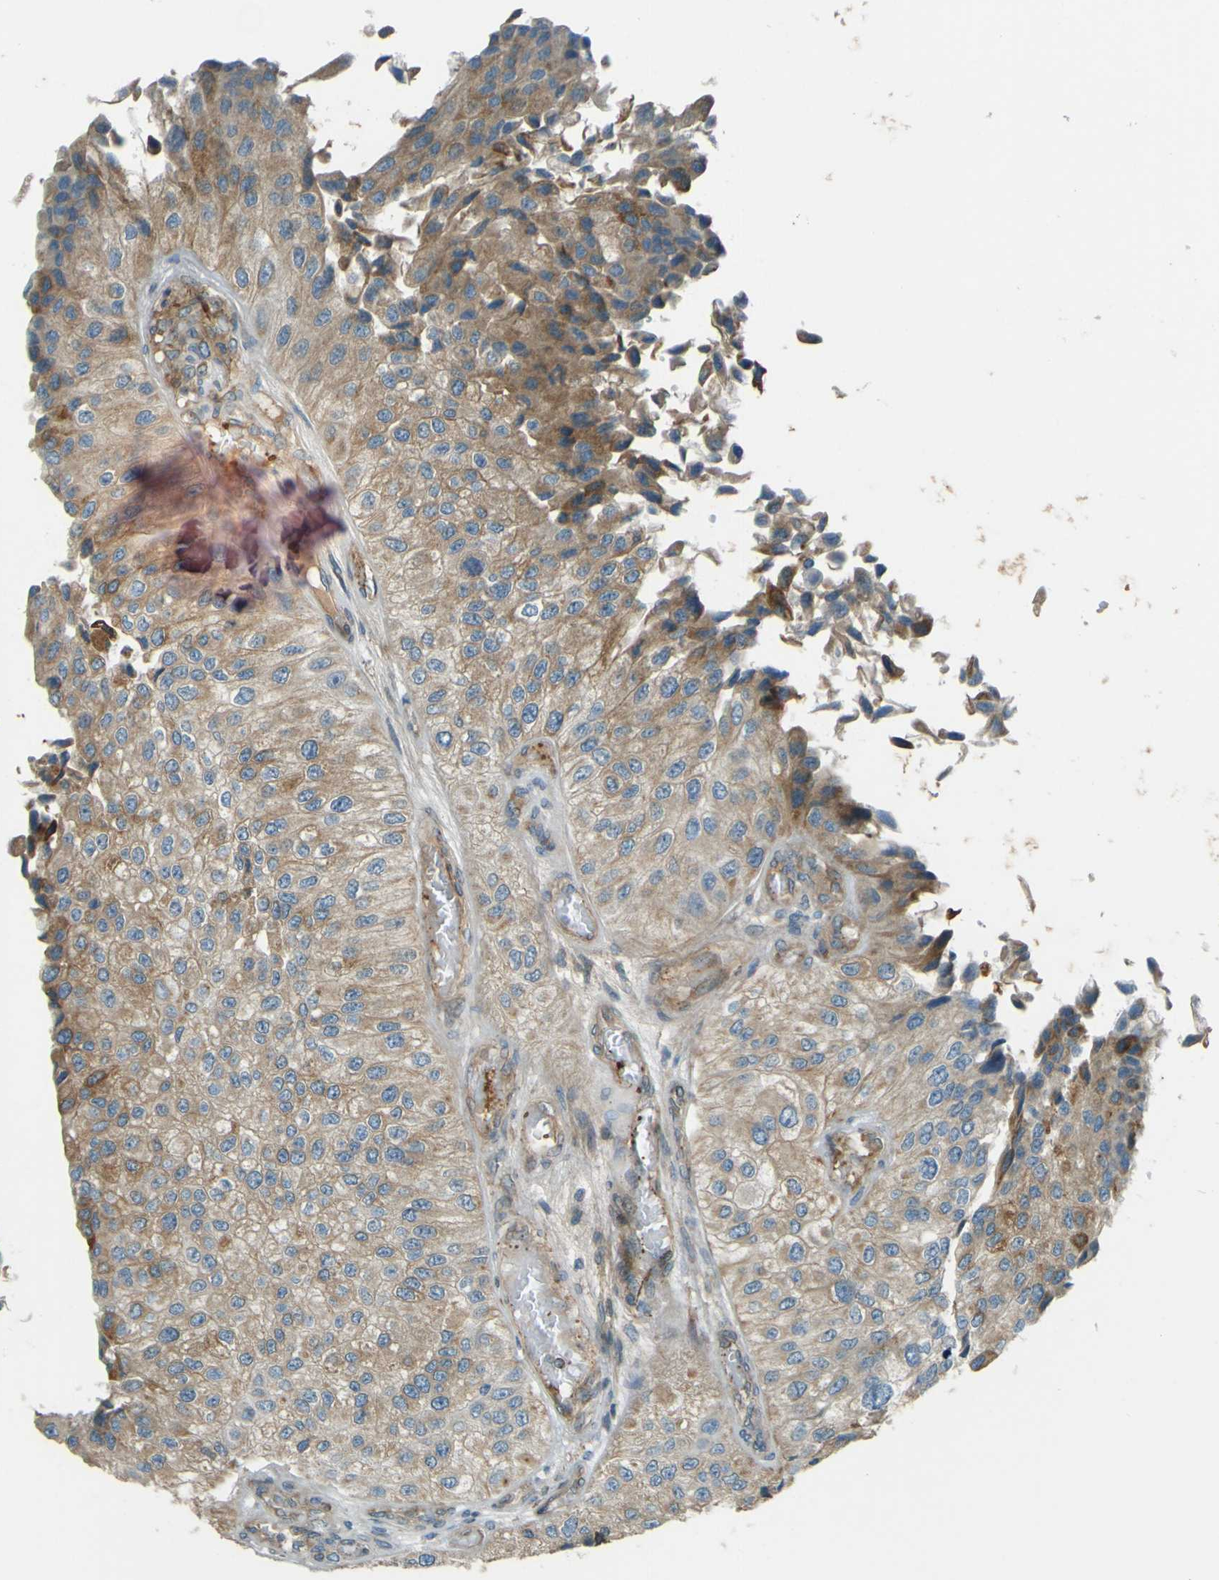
{"staining": {"intensity": "moderate", "quantity": "25%-75%", "location": "cytoplasmic/membranous"}, "tissue": "urothelial cancer", "cell_type": "Tumor cells", "image_type": "cancer", "snomed": [{"axis": "morphology", "description": "Urothelial carcinoma, High grade"}, {"axis": "topography", "description": "Kidney"}, {"axis": "topography", "description": "Urinary bladder"}], "caption": "Tumor cells display medium levels of moderate cytoplasmic/membranous expression in about 25%-75% of cells in human urothelial carcinoma (high-grade). (Stains: DAB (3,3'-diaminobenzidine) in brown, nuclei in blue, Microscopy: brightfield microscopy at high magnification).", "gene": "LPCAT1", "patient": {"sex": "male", "age": 77}}